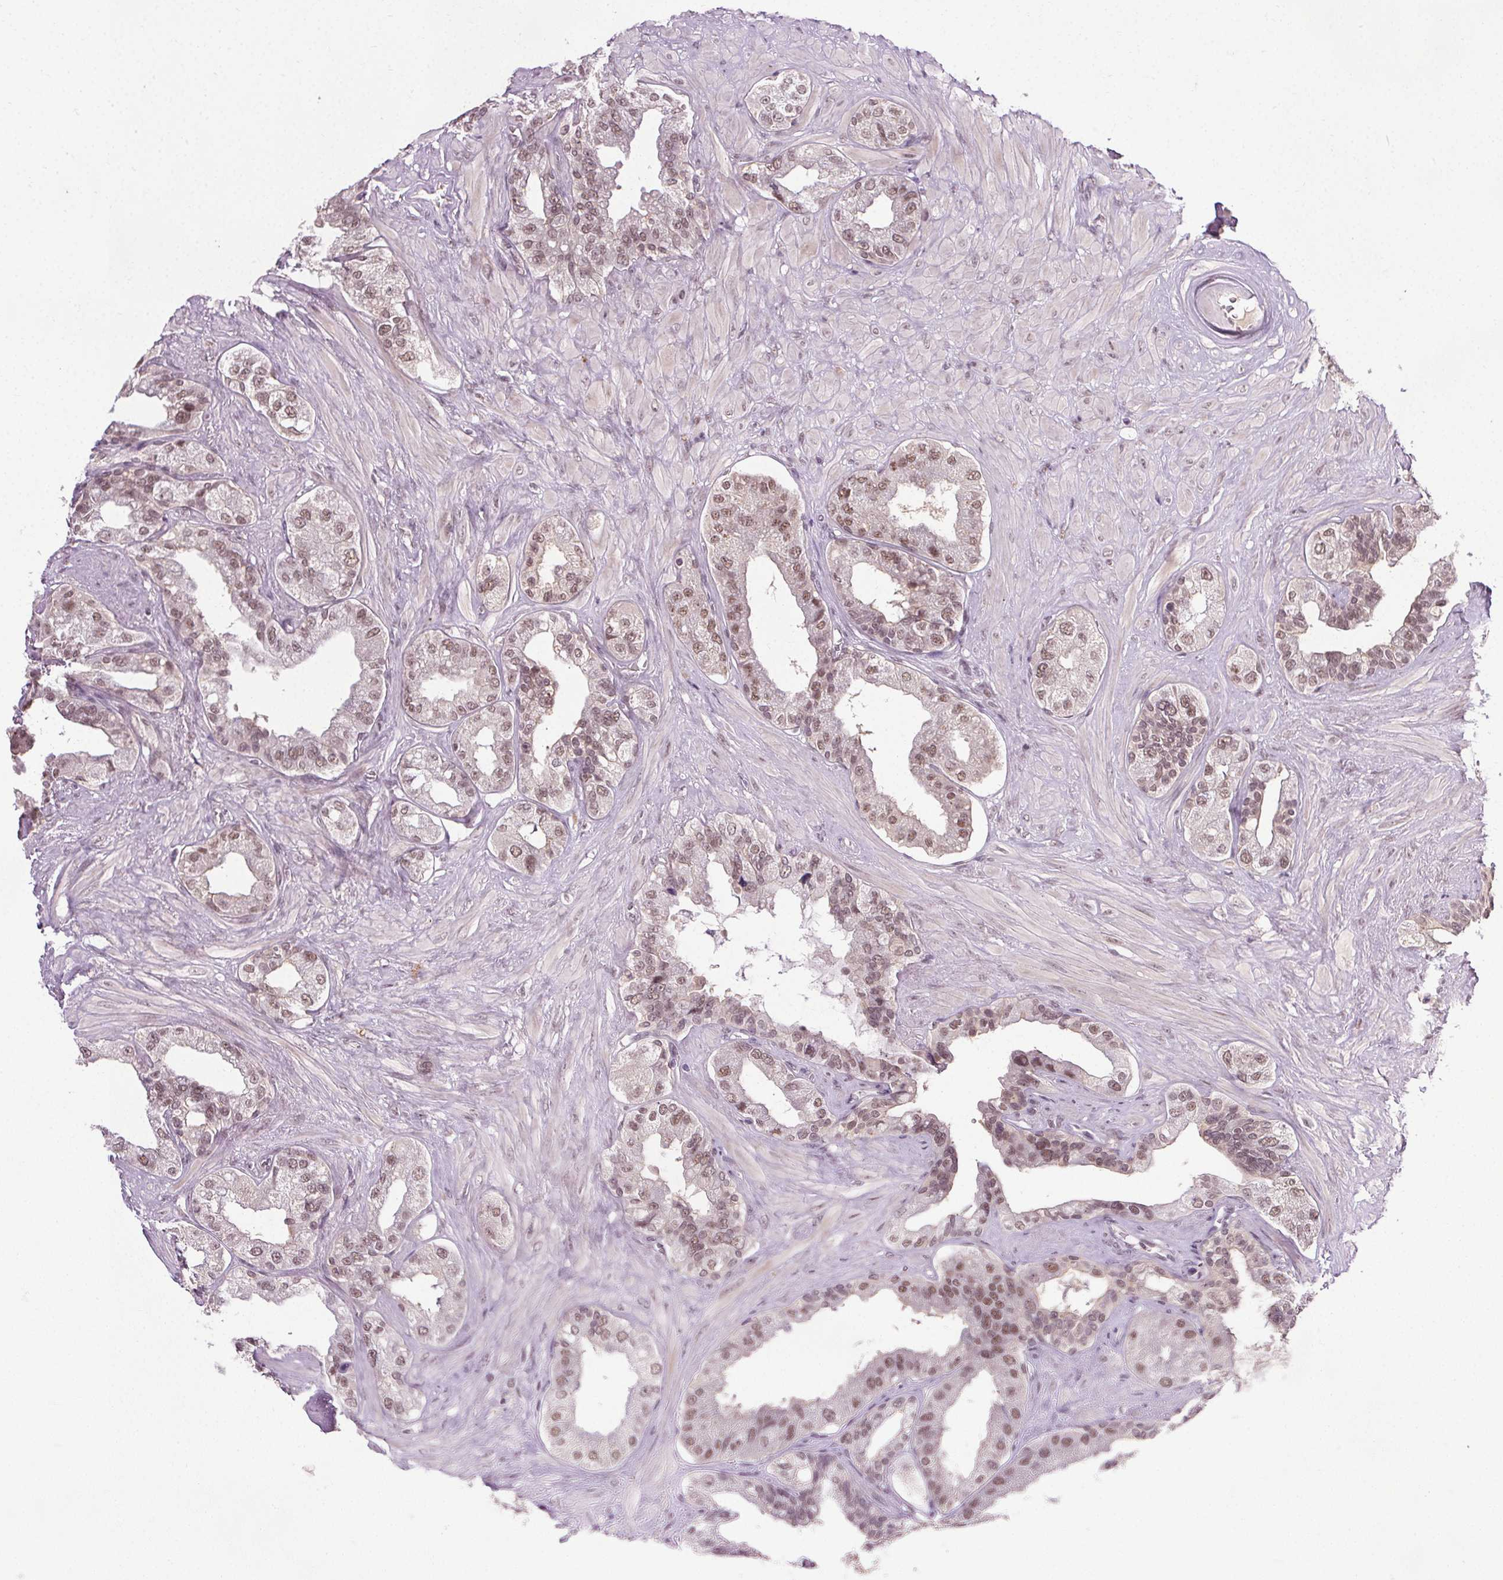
{"staining": {"intensity": "moderate", "quantity": ">75%", "location": "nuclear"}, "tissue": "seminal vesicle", "cell_type": "Glandular cells", "image_type": "normal", "snomed": [{"axis": "morphology", "description": "Normal tissue, NOS"}, {"axis": "topography", "description": "Seminal veicle"}, {"axis": "topography", "description": "Peripheral nerve tissue"}], "caption": "Immunohistochemical staining of normal seminal vesicle reveals >75% levels of moderate nuclear protein staining in approximately >75% of glandular cells.", "gene": "MED6", "patient": {"sex": "male", "age": 76}}